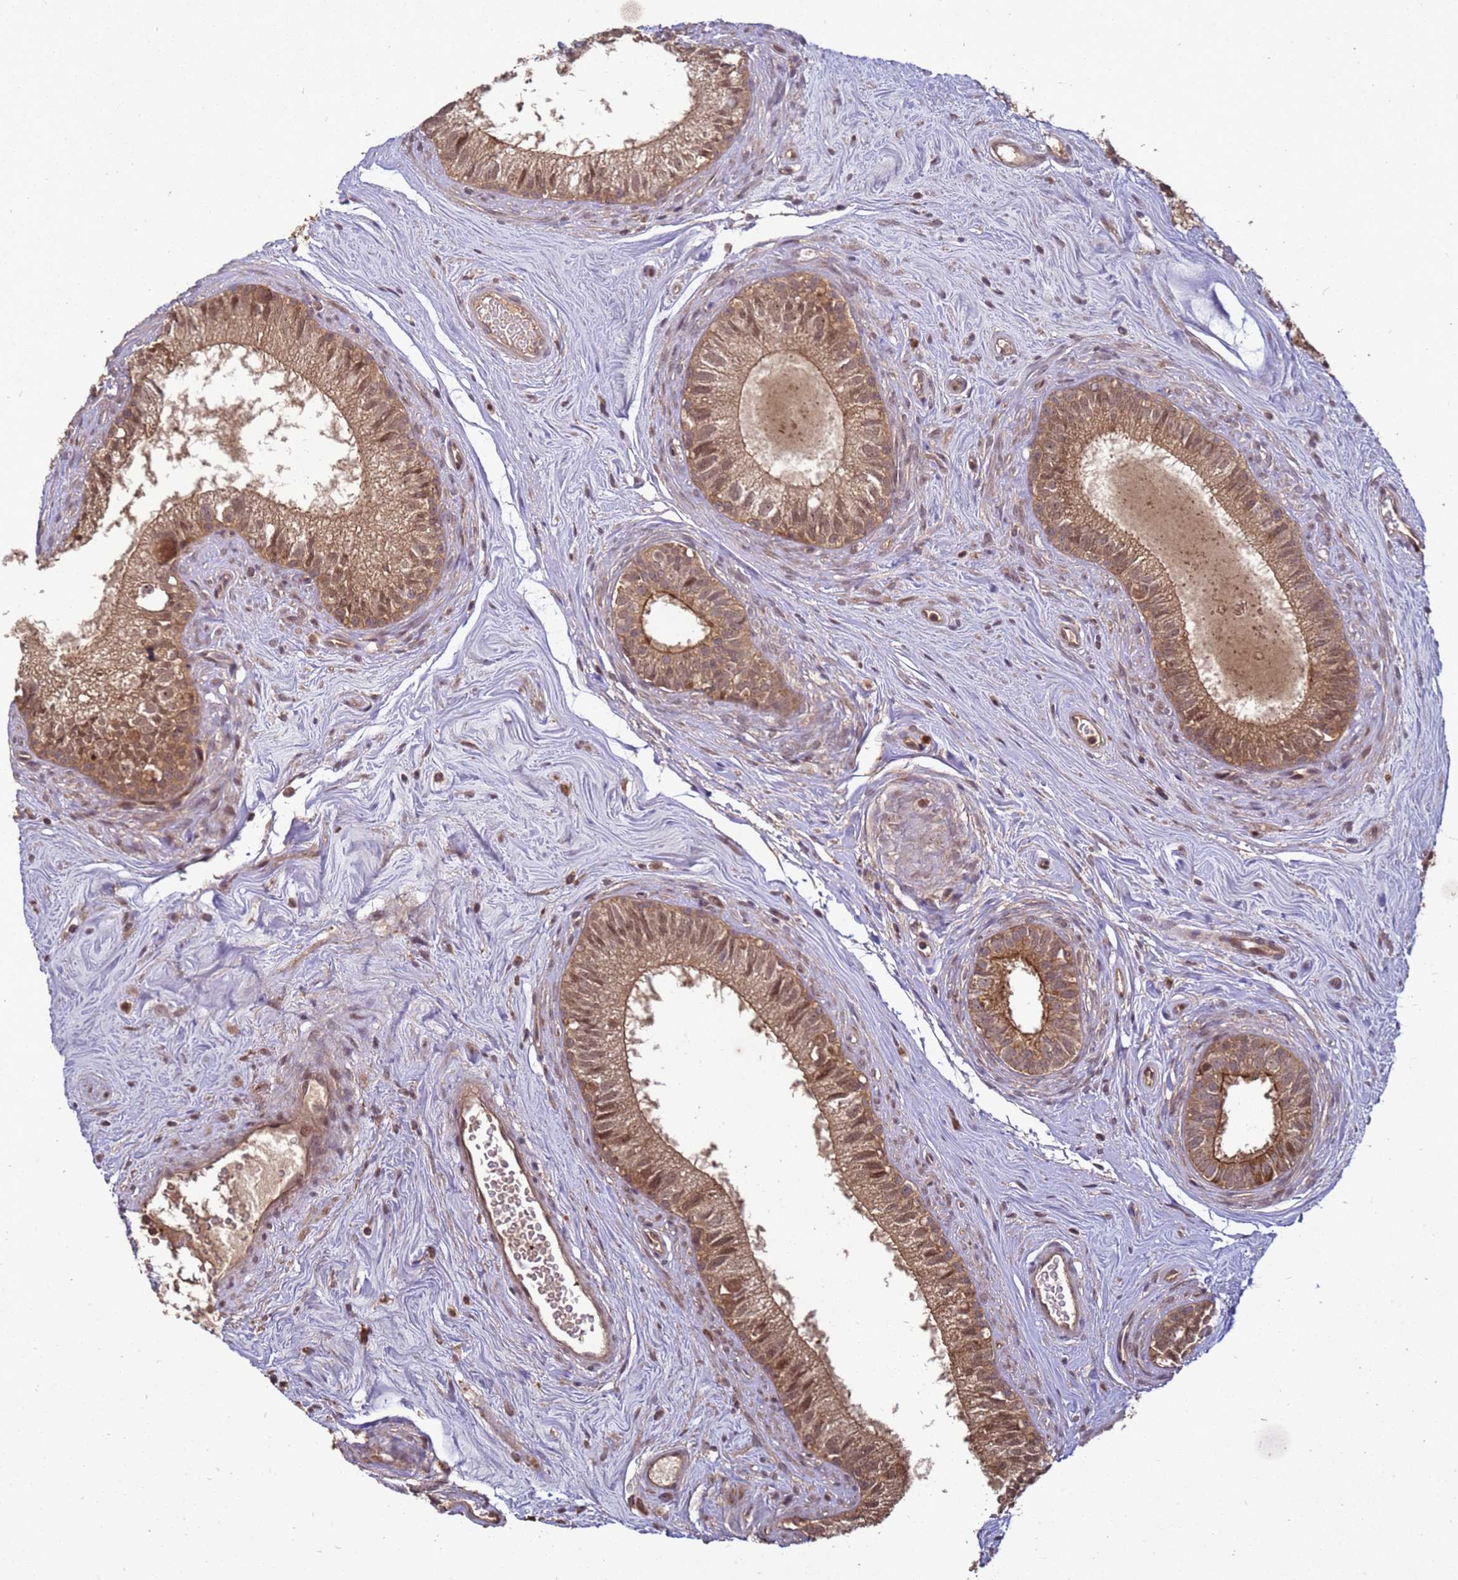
{"staining": {"intensity": "moderate", "quantity": ">75%", "location": "cytoplasmic/membranous,nuclear"}, "tissue": "epididymis", "cell_type": "Glandular cells", "image_type": "normal", "snomed": [{"axis": "morphology", "description": "Normal tissue, NOS"}, {"axis": "topography", "description": "Epididymis"}], "caption": "Immunohistochemistry histopathology image of normal epididymis: epididymis stained using immunohistochemistry (IHC) displays medium levels of moderate protein expression localized specifically in the cytoplasmic/membranous,nuclear of glandular cells, appearing as a cytoplasmic/membranous,nuclear brown color.", "gene": "CRBN", "patient": {"sex": "male", "age": 71}}